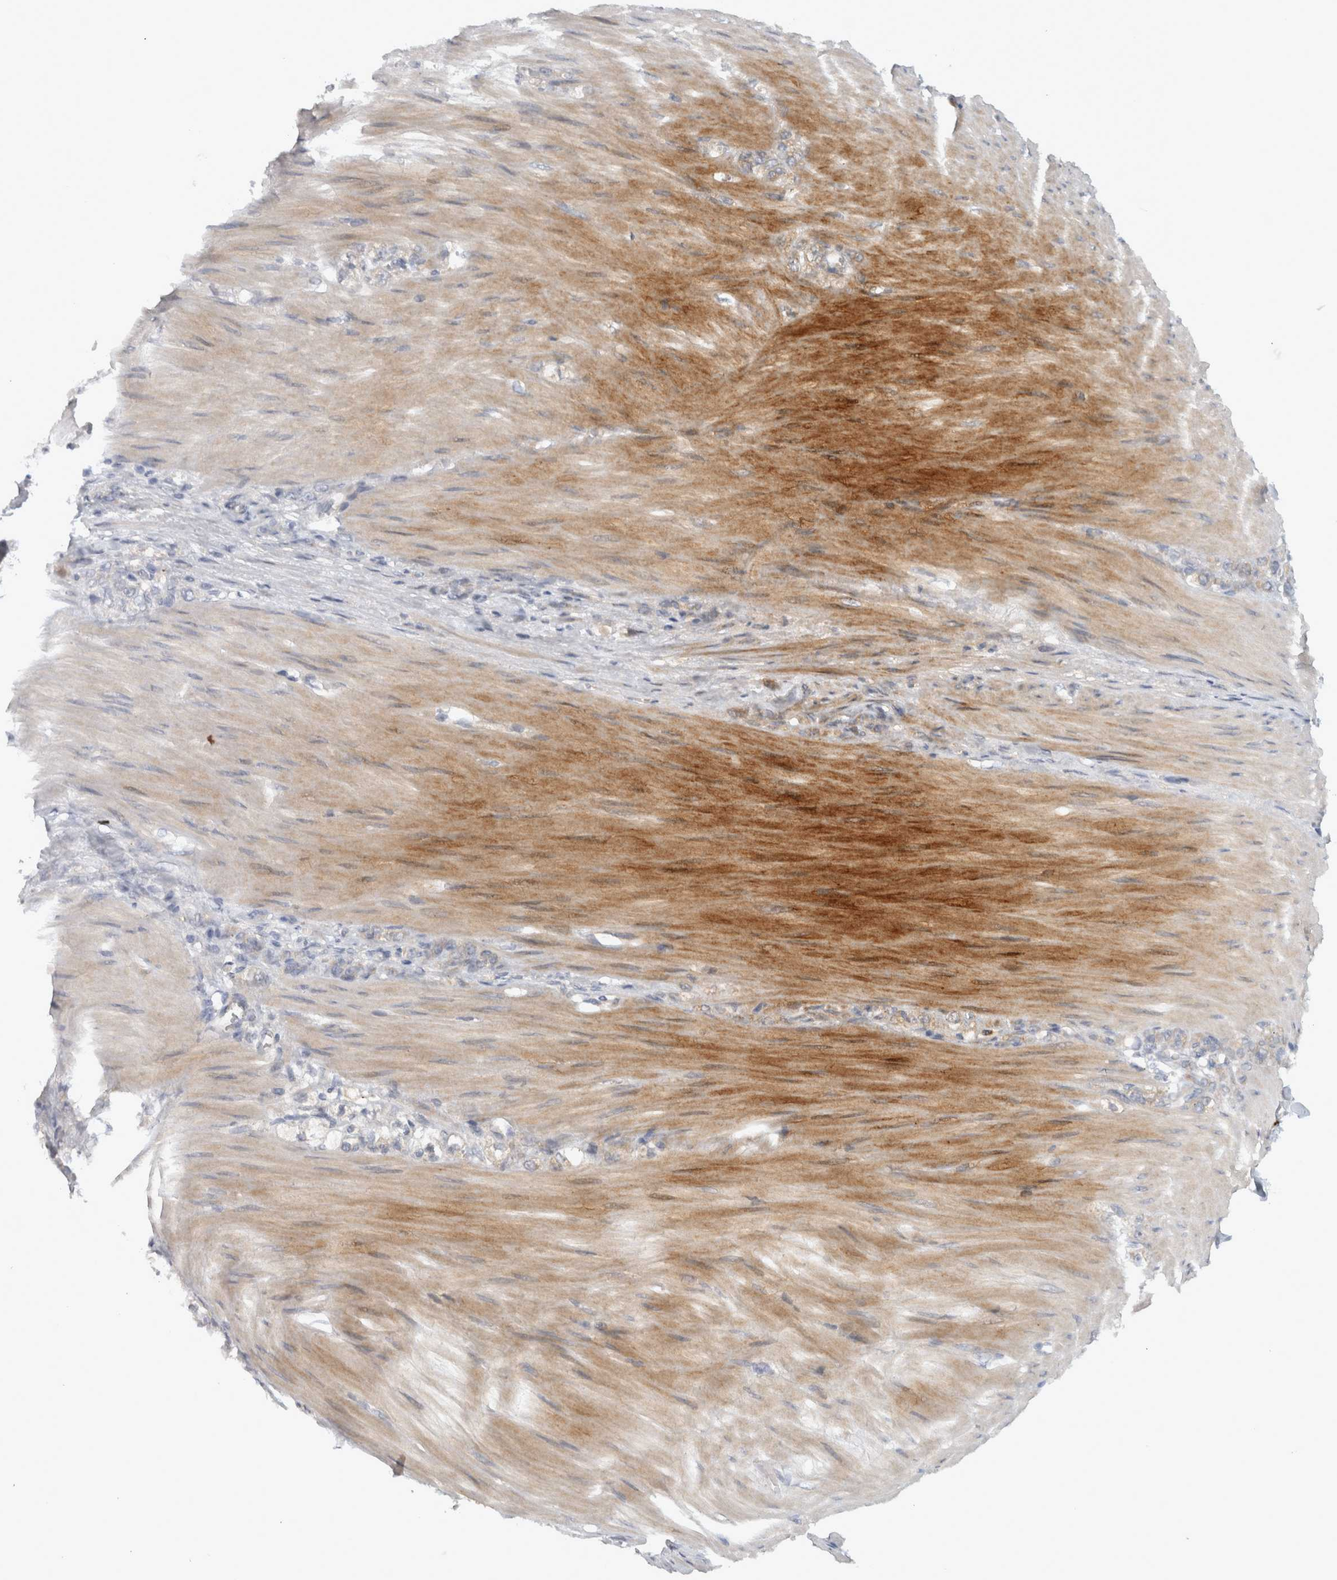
{"staining": {"intensity": "weak", "quantity": ">75%", "location": "cytoplasmic/membranous"}, "tissue": "stomach cancer", "cell_type": "Tumor cells", "image_type": "cancer", "snomed": [{"axis": "morphology", "description": "Normal tissue, NOS"}, {"axis": "morphology", "description": "Adenocarcinoma, NOS"}, {"axis": "topography", "description": "Stomach"}], "caption": "The image displays immunohistochemical staining of stomach cancer (adenocarcinoma). There is weak cytoplasmic/membranous expression is identified in about >75% of tumor cells. (DAB = brown stain, brightfield microscopy at high magnification).", "gene": "VEPH1", "patient": {"sex": "male", "age": 82}}